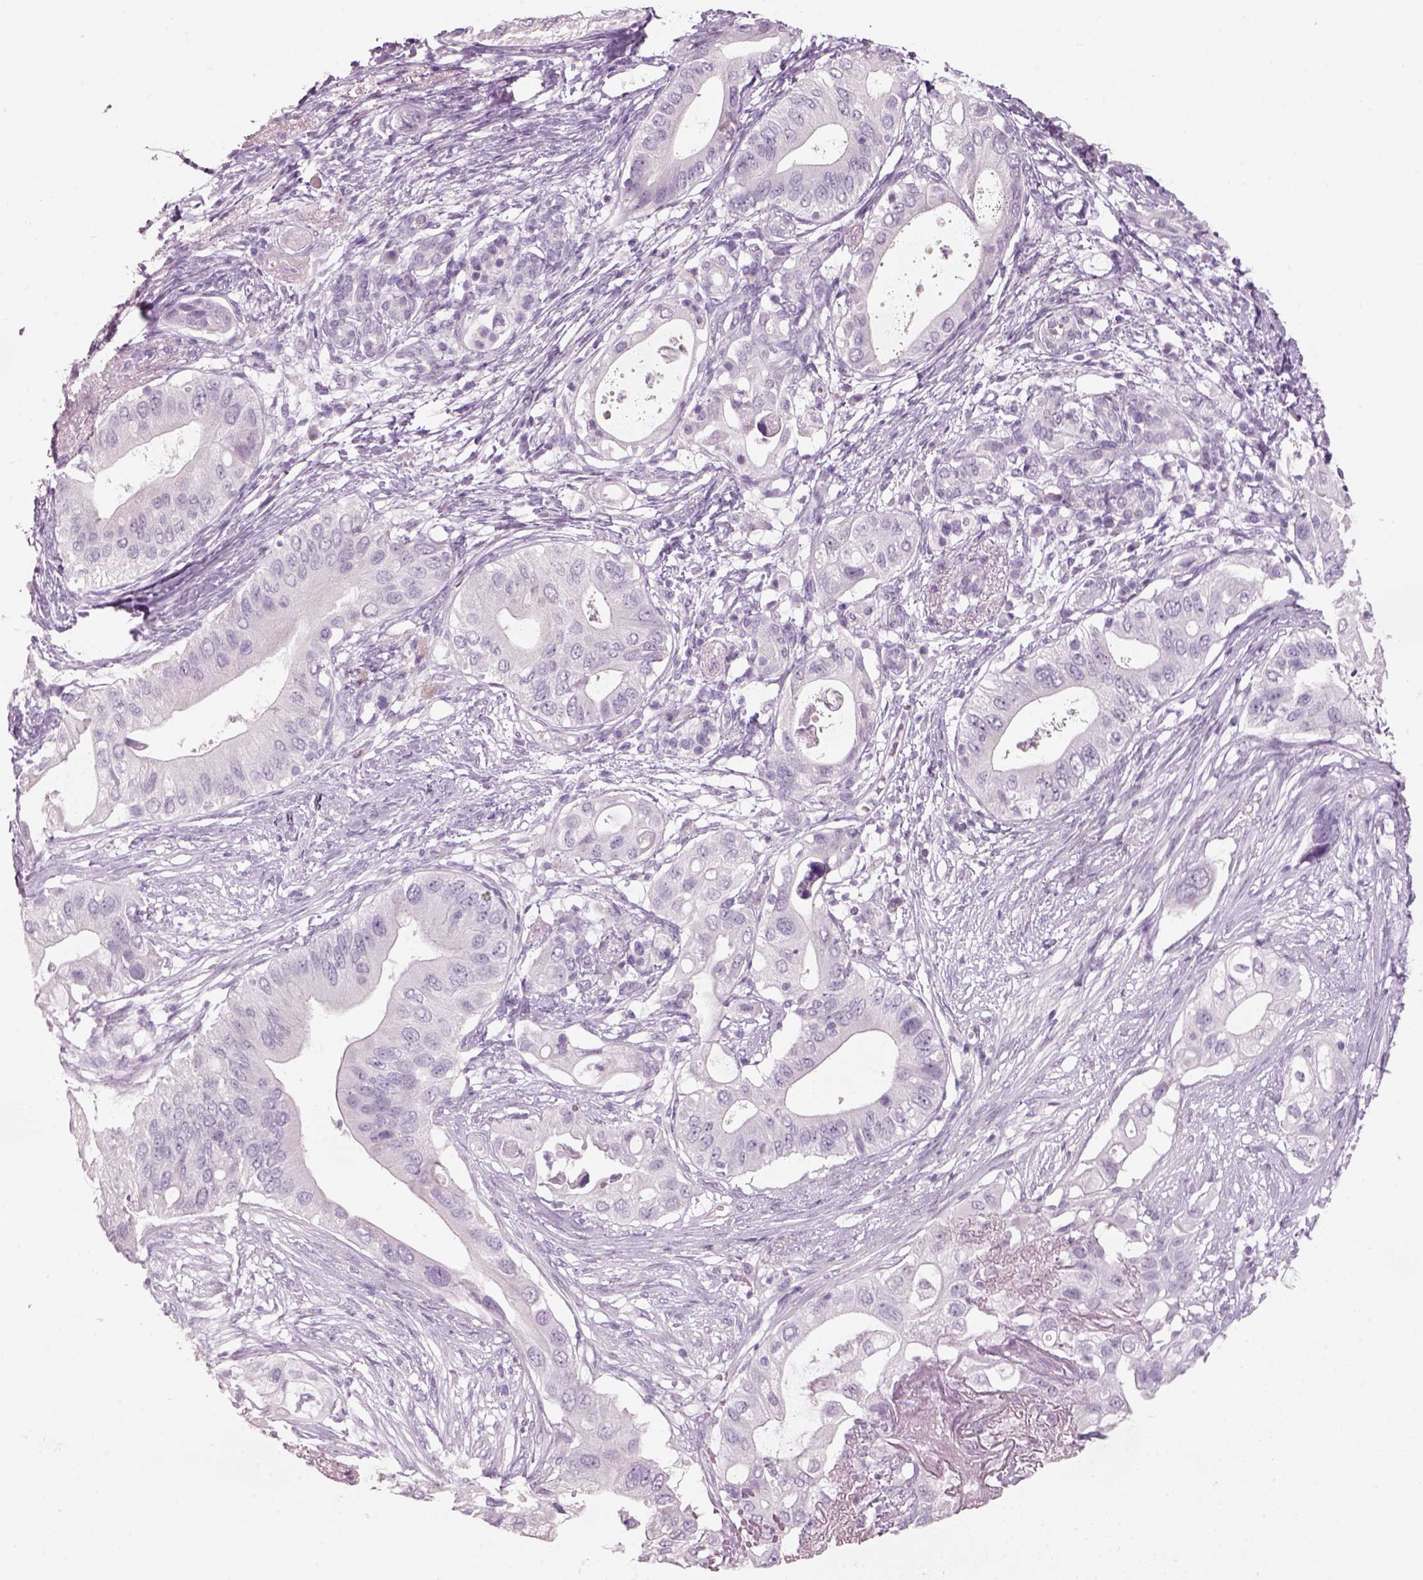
{"staining": {"intensity": "negative", "quantity": "none", "location": "none"}, "tissue": "pancreatic cancer", "cell_type": "Tumor cells", "image_type": "cancer", "snomed": [{"axis": "morphology", "description": "Adenocarcinoma, NOS"}, {"axis": "topography", "description": "Pancreas"}], "caption": "A histopathology image of pancreatic cancer (adenocarcinoma) stained for a protein demonstrates no brown staining in tumor cells. (DAB immunohistochemistry (IHC), high magnification).", "gene": "SLC6A2", "patient": {"sex": "female", "age": 72}}